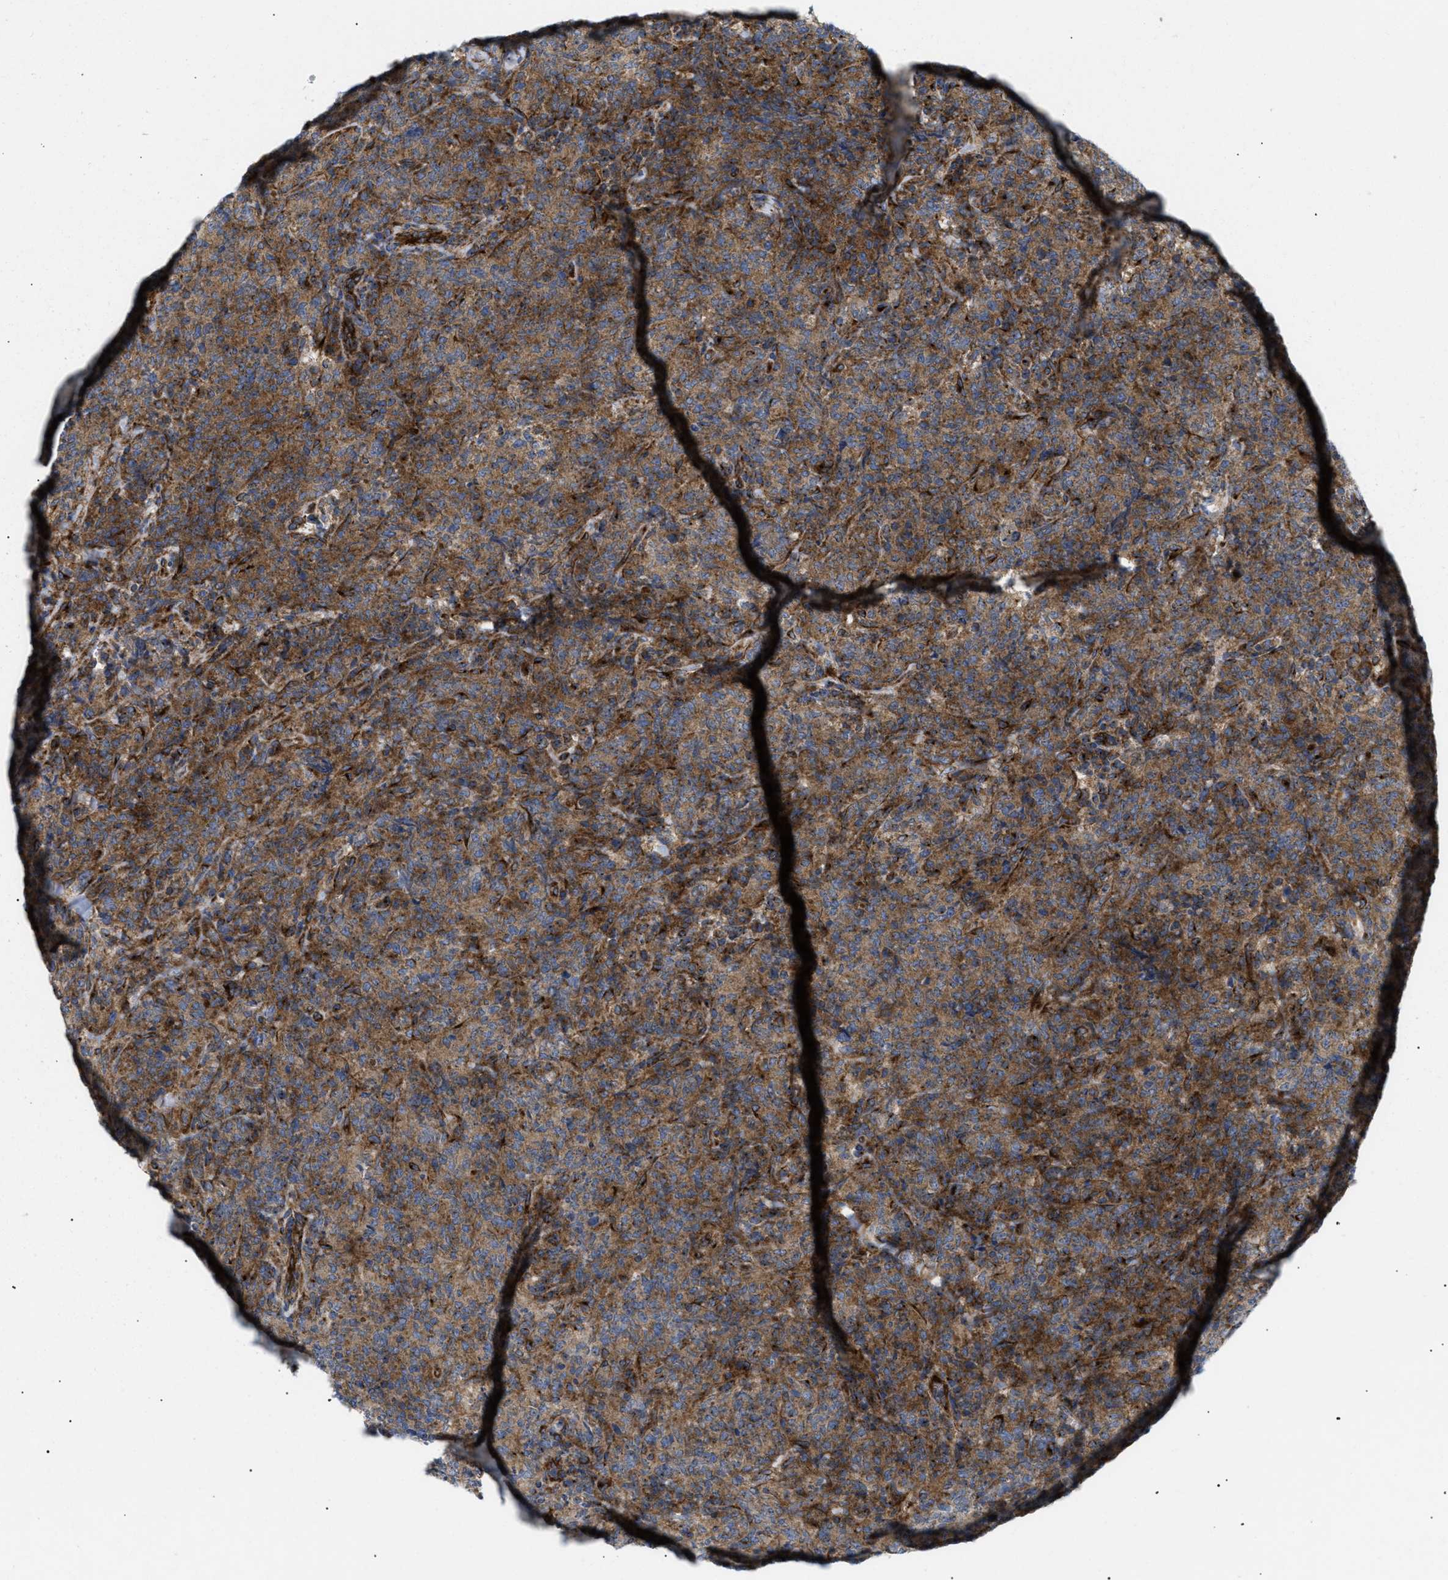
{"staining": {"intensity": "moderate", "quantity": ">75%", "location": "cytoplasmic/membranous"}, "tissue": "lymphoma", "cell_type": "Tumor cells", "image_type": "cancer", "snomed": [{"axis": "morphology", "description": "Malignant lymphoma, non-Hodgkin's type, High grade"}, {"axis": "topography", "description": "Tonsil"}], "caption": "IHC histopathology image of lymphoma stained for a protein (brown), which exhibits medium levels of moderate cytoplasmic/membranous positivity in about >75% of tumor cells.", "gene": "DCTN4", "patient": {"sex": "female", "age": 36}}